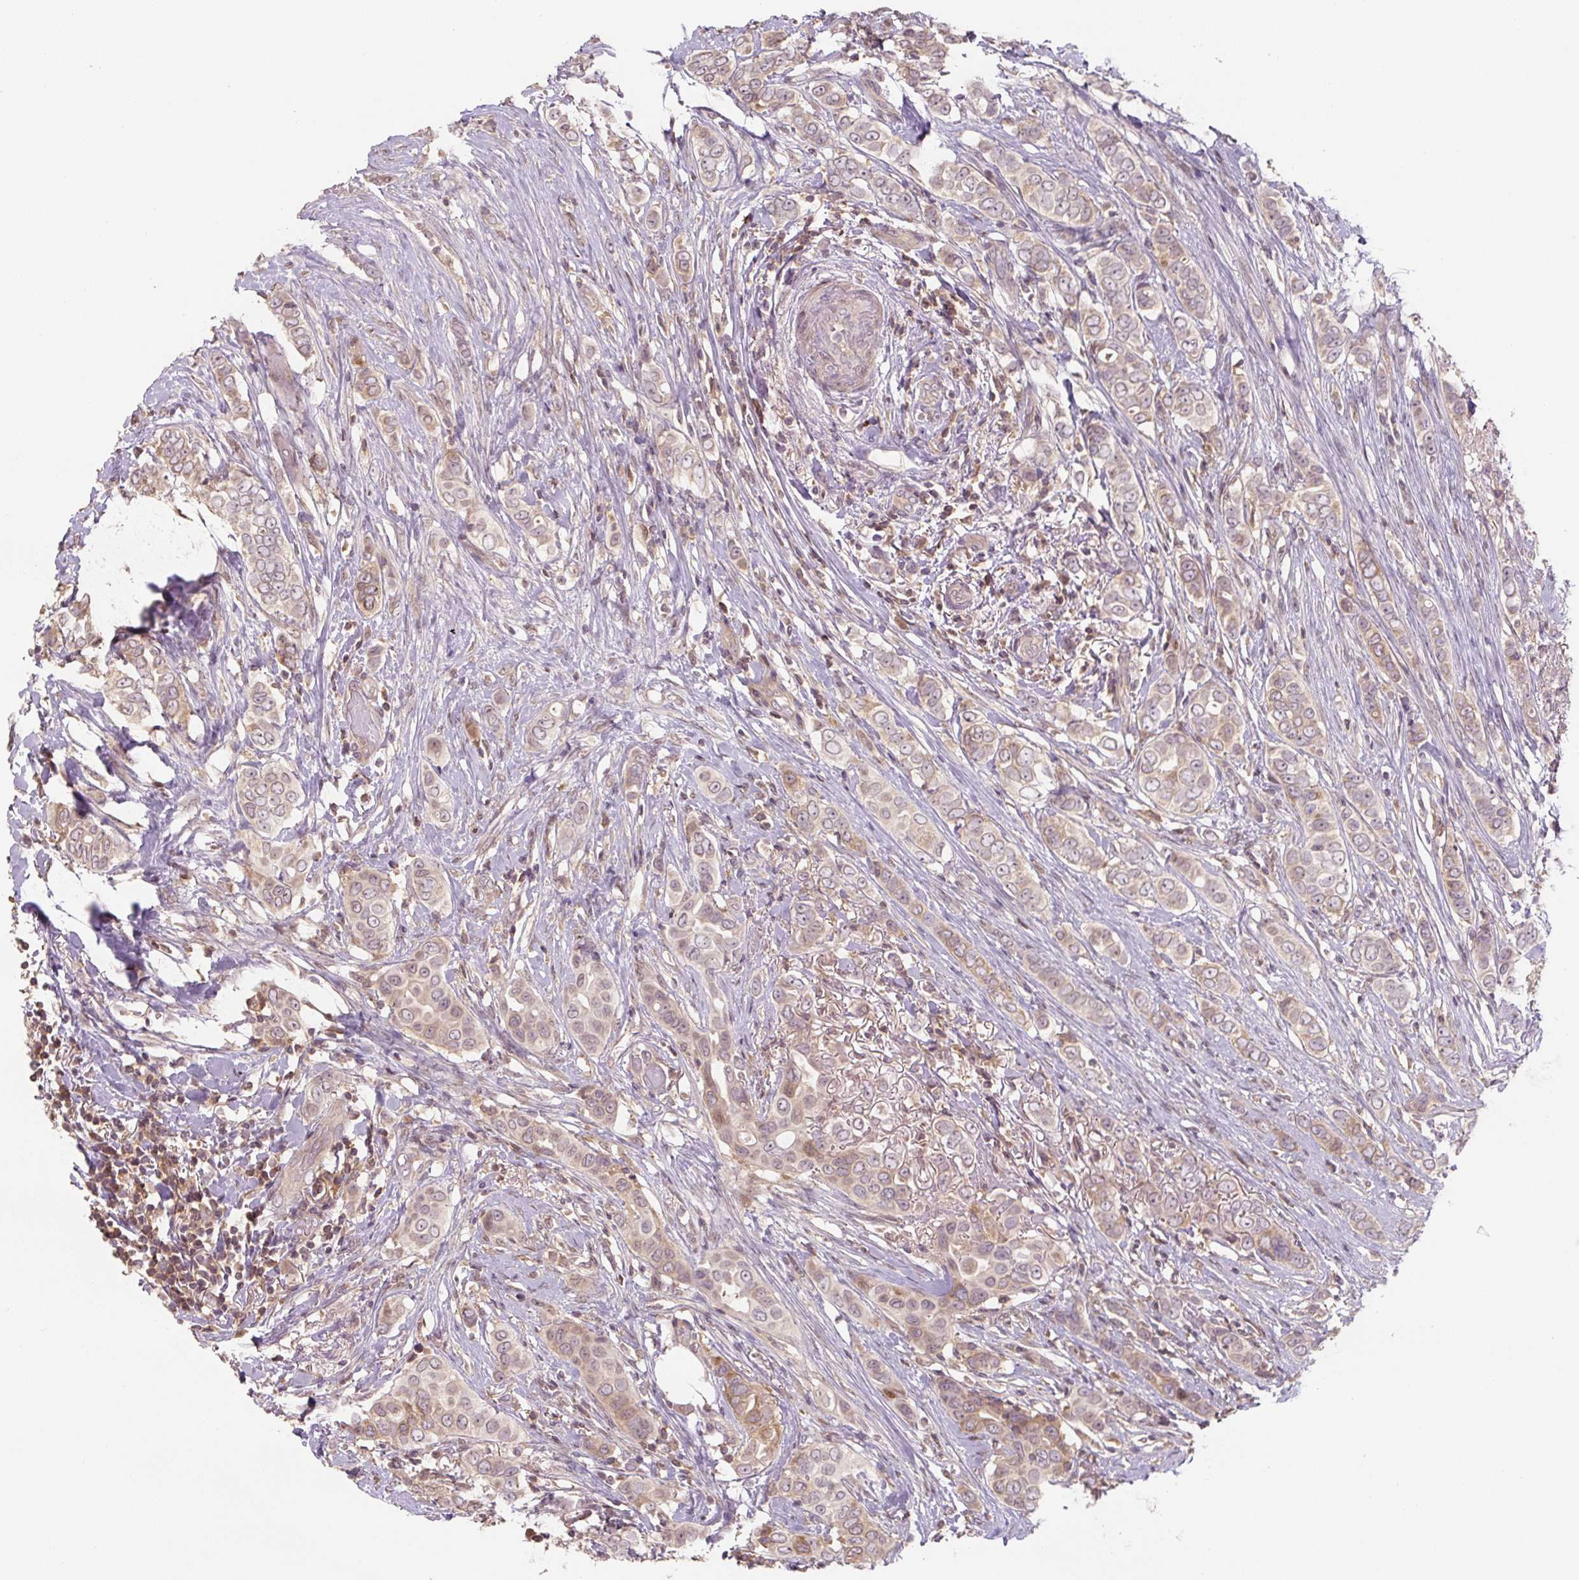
{"staining": {"intensity": "moderate", "quantity": "25%-75%", "location": "cytoplasmic/membranous"}, "tissue": "breast cancer", "cell_type": "Tumor cells", "image_type": "cancer", "snomed": [{"axis": "morphology", "description": "Lobular carcinoma"}, {"axis": "topography", "description": "Breast"}], "caption": "Tumor cells reveal medium levels of moderate cytoplasmic/membranous staining in approximately 25%-75% of cells in breast lobular carcinoma.", "gene": "C2orf73", "patient": {"sex": "female", "age": 51}}